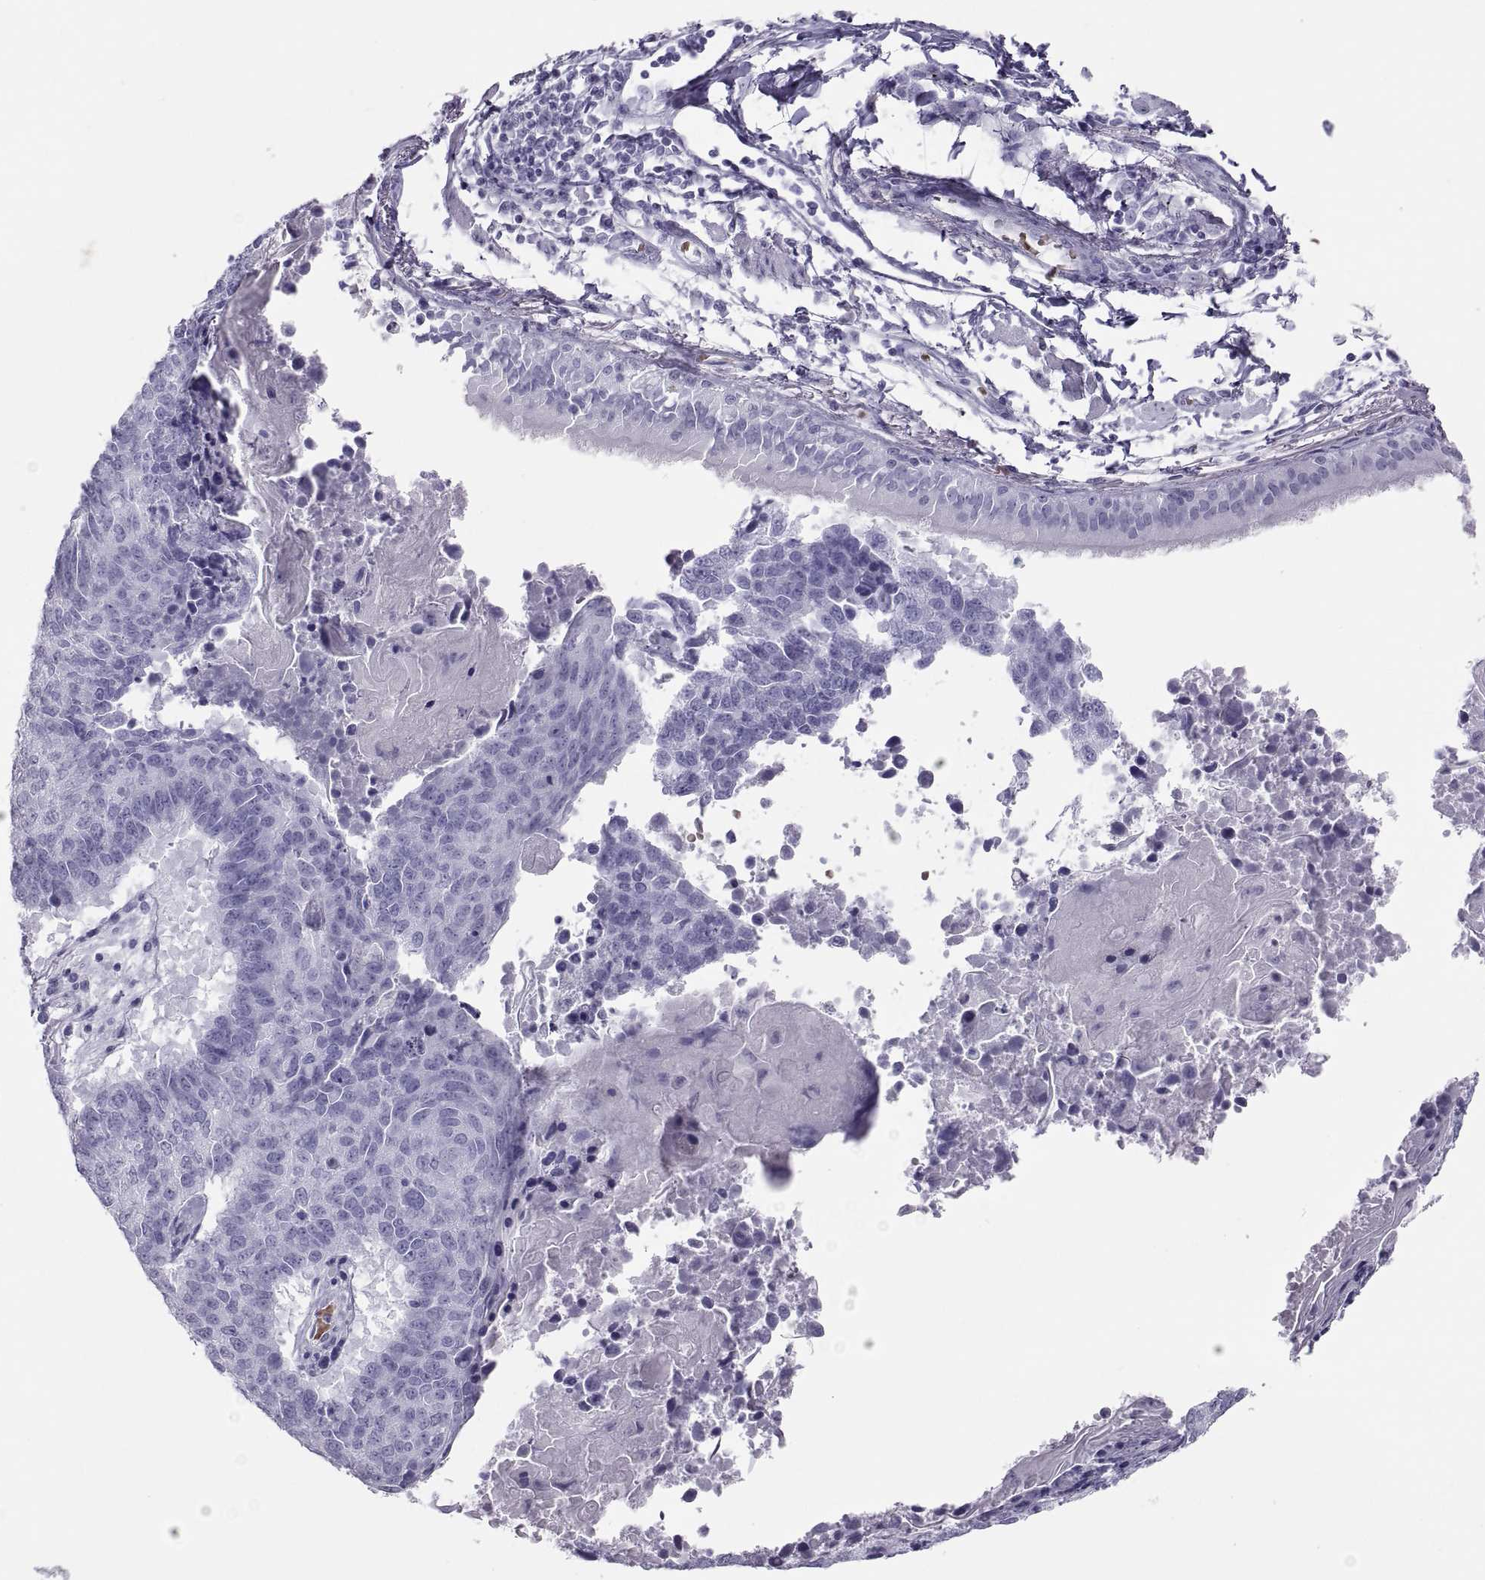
{"staining": {"intensity": "negative", "quantity": "none", "location": "none"}, "tissue": "lung cancer", "cell_type": "Tumor cells", "image_type": "cancer", "snomed": [{"axis": "morphology", "description": "Squamous cell carcinoma, NOS"}, {"axis": "topography", "description": "Lung"}], "caption": "Tumor cells are negative for protein expression in human lung cancer (squamous cell carcinoma). (Stains: DAB (3,3'-diaminobenzidine) immunohistochemistry (IHC) with hematoxylin counter stain, Microscopy: brightfield microscopy at high magnification).", "gene": "SEMG1", "patient": {"sex": "male", "age": 73}}